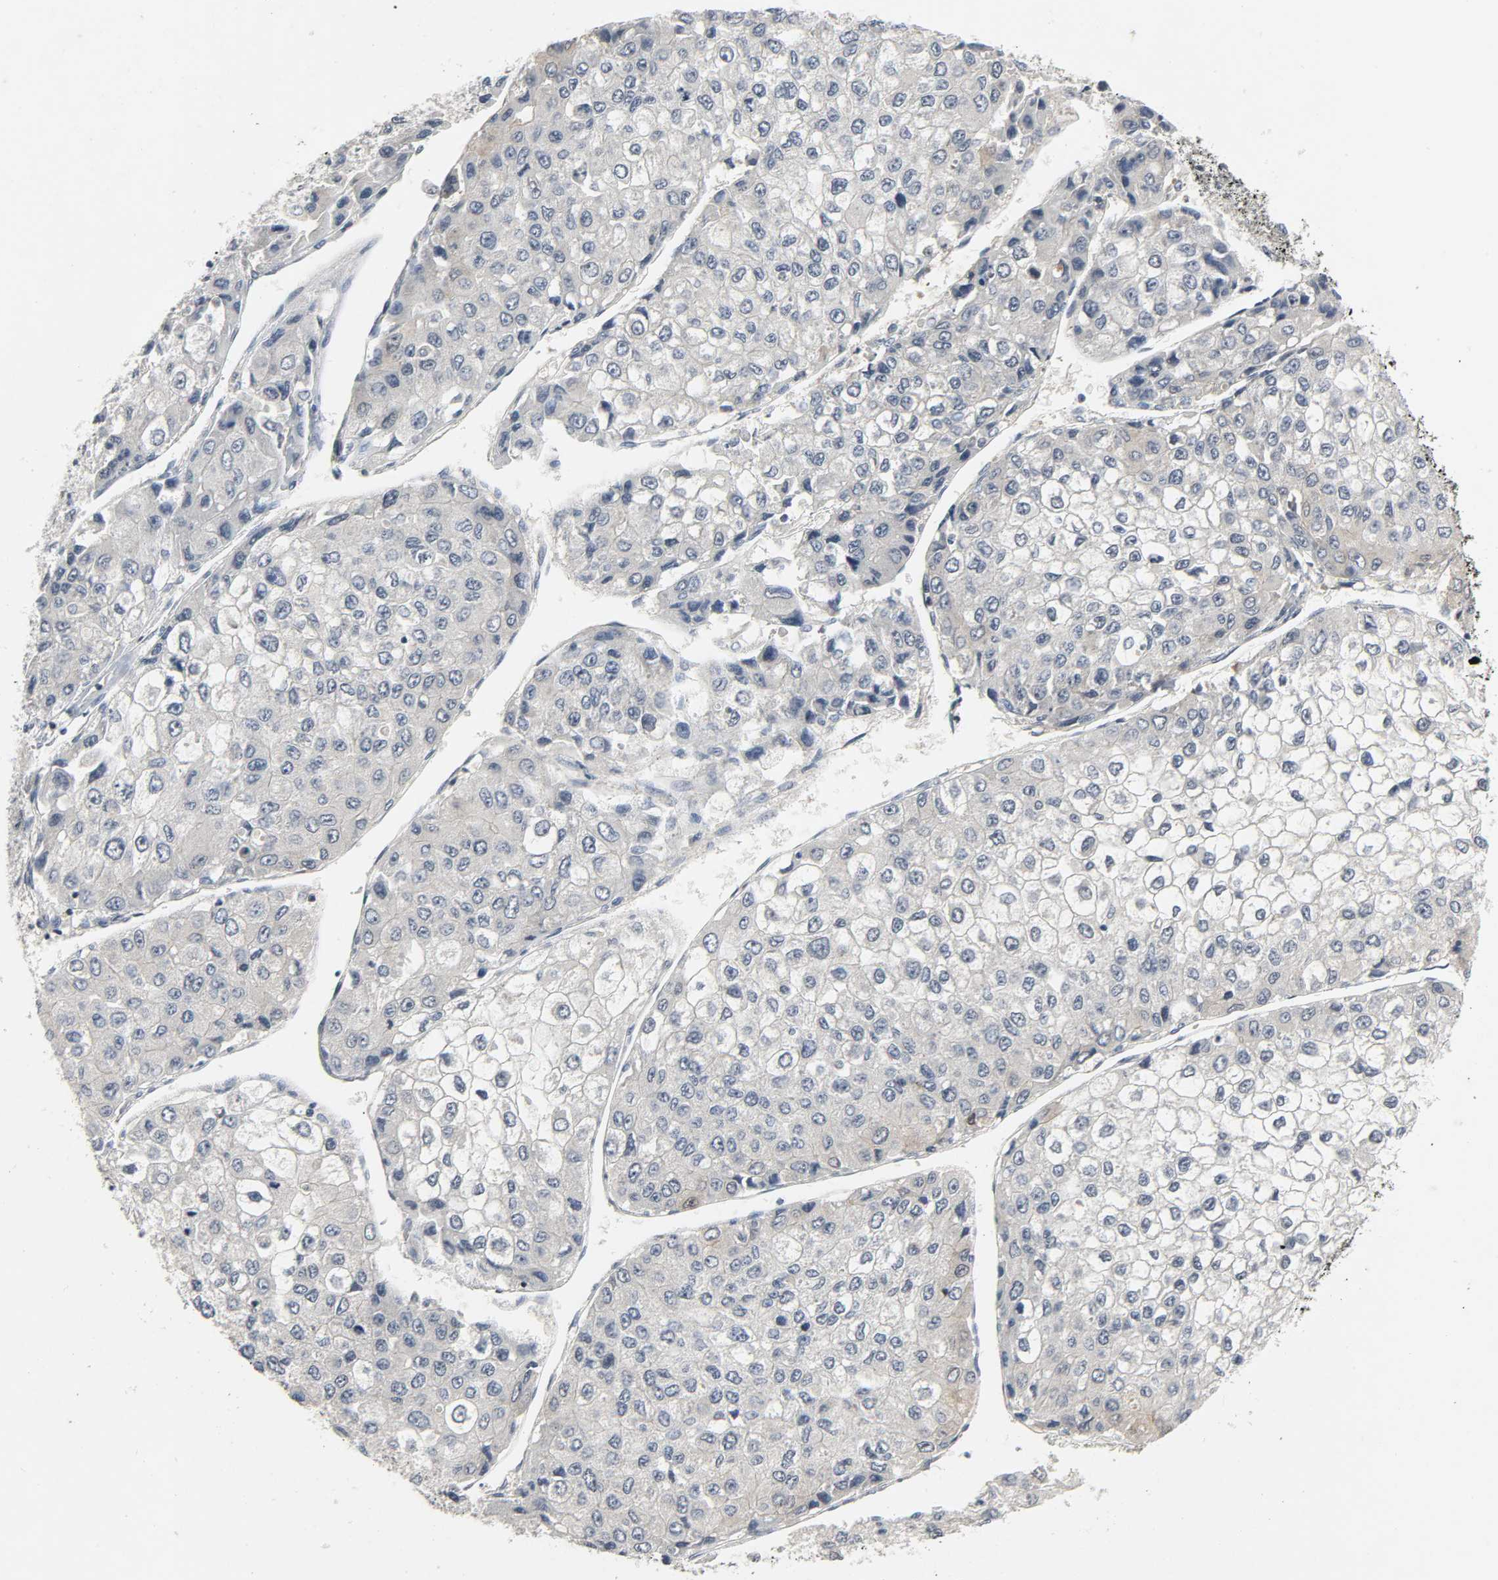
{"staining": {"intensity": "negative", "quantity": "none", "location": "none"}, "tissue": "liver cancer", "cell_type": "Tumor cells", "image_type": "cancer", "snomed": [{"axis": "morphology", "description": "Carcinoma, Hepatocellular, NOS"}, {"axis": "topography", "description": "Liver"}], "caption": "High power microscopy histopathology image of an immunohistochemistry micrograph of hepatocellular carcinoma (liver), revealing no significant positivity in tumor cells.", "gene": "CD4", "patient": {"sex": "female", "age": 66}}